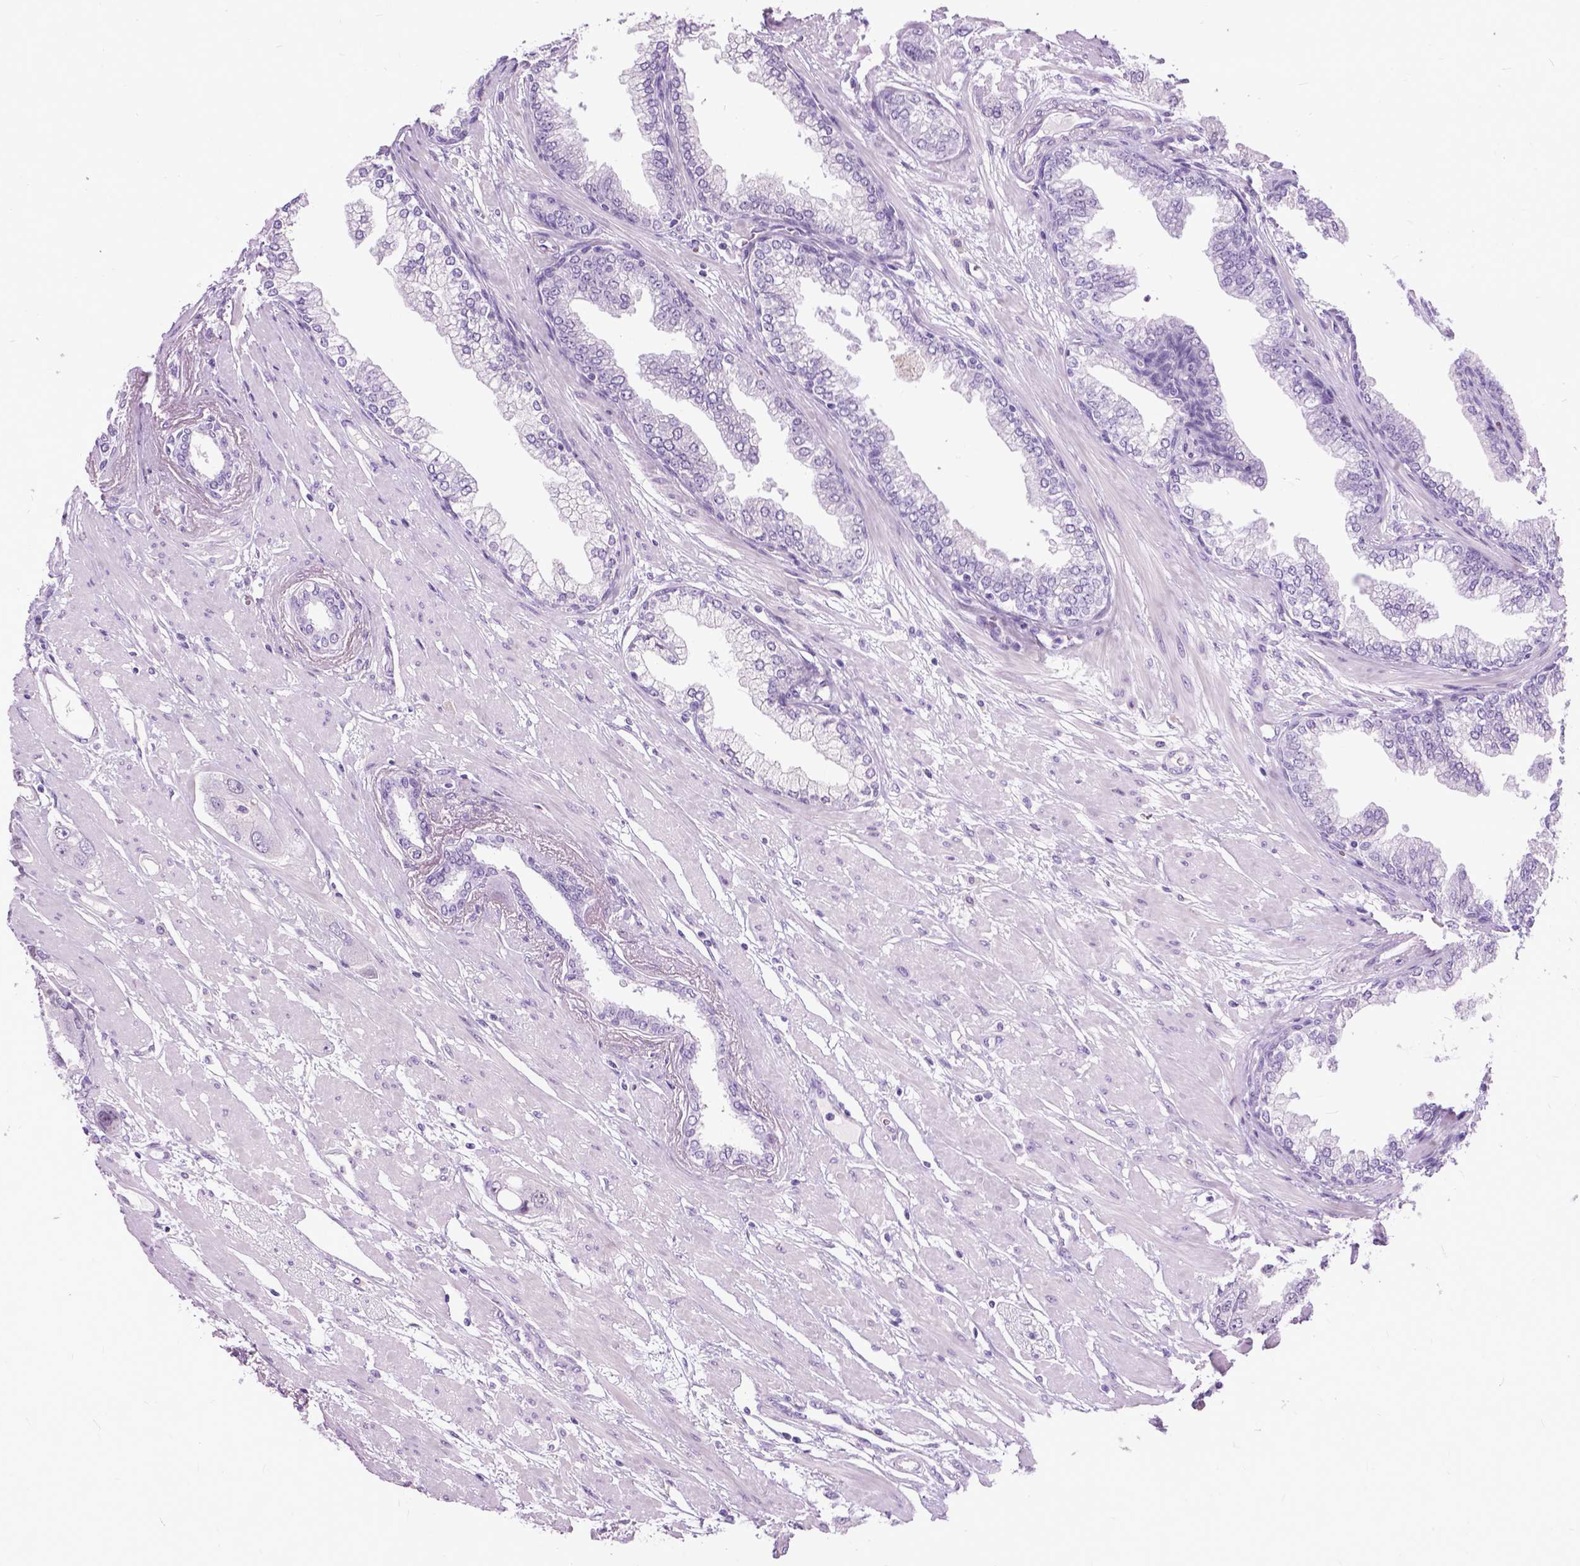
{"staining": {"intensity": "negative", "quantity": "none", "location": "none"}, "tissue": "prostate cancer", "cell_type": "Tumor cells", "image_type": "cancer", "snomed": [{"axis": "morphology", "description": "Adenocarcinoma, Low grade"}, {"axis": "topography", "description": "Prostate"}], "caption": "This is an immunohistochemistry photomicrograph of human low-grade adenocarcinoma (prostate). There is no expression in tumor cells.", "gene": "PROB1", "patient": {"sex": "male", "age": 60}}